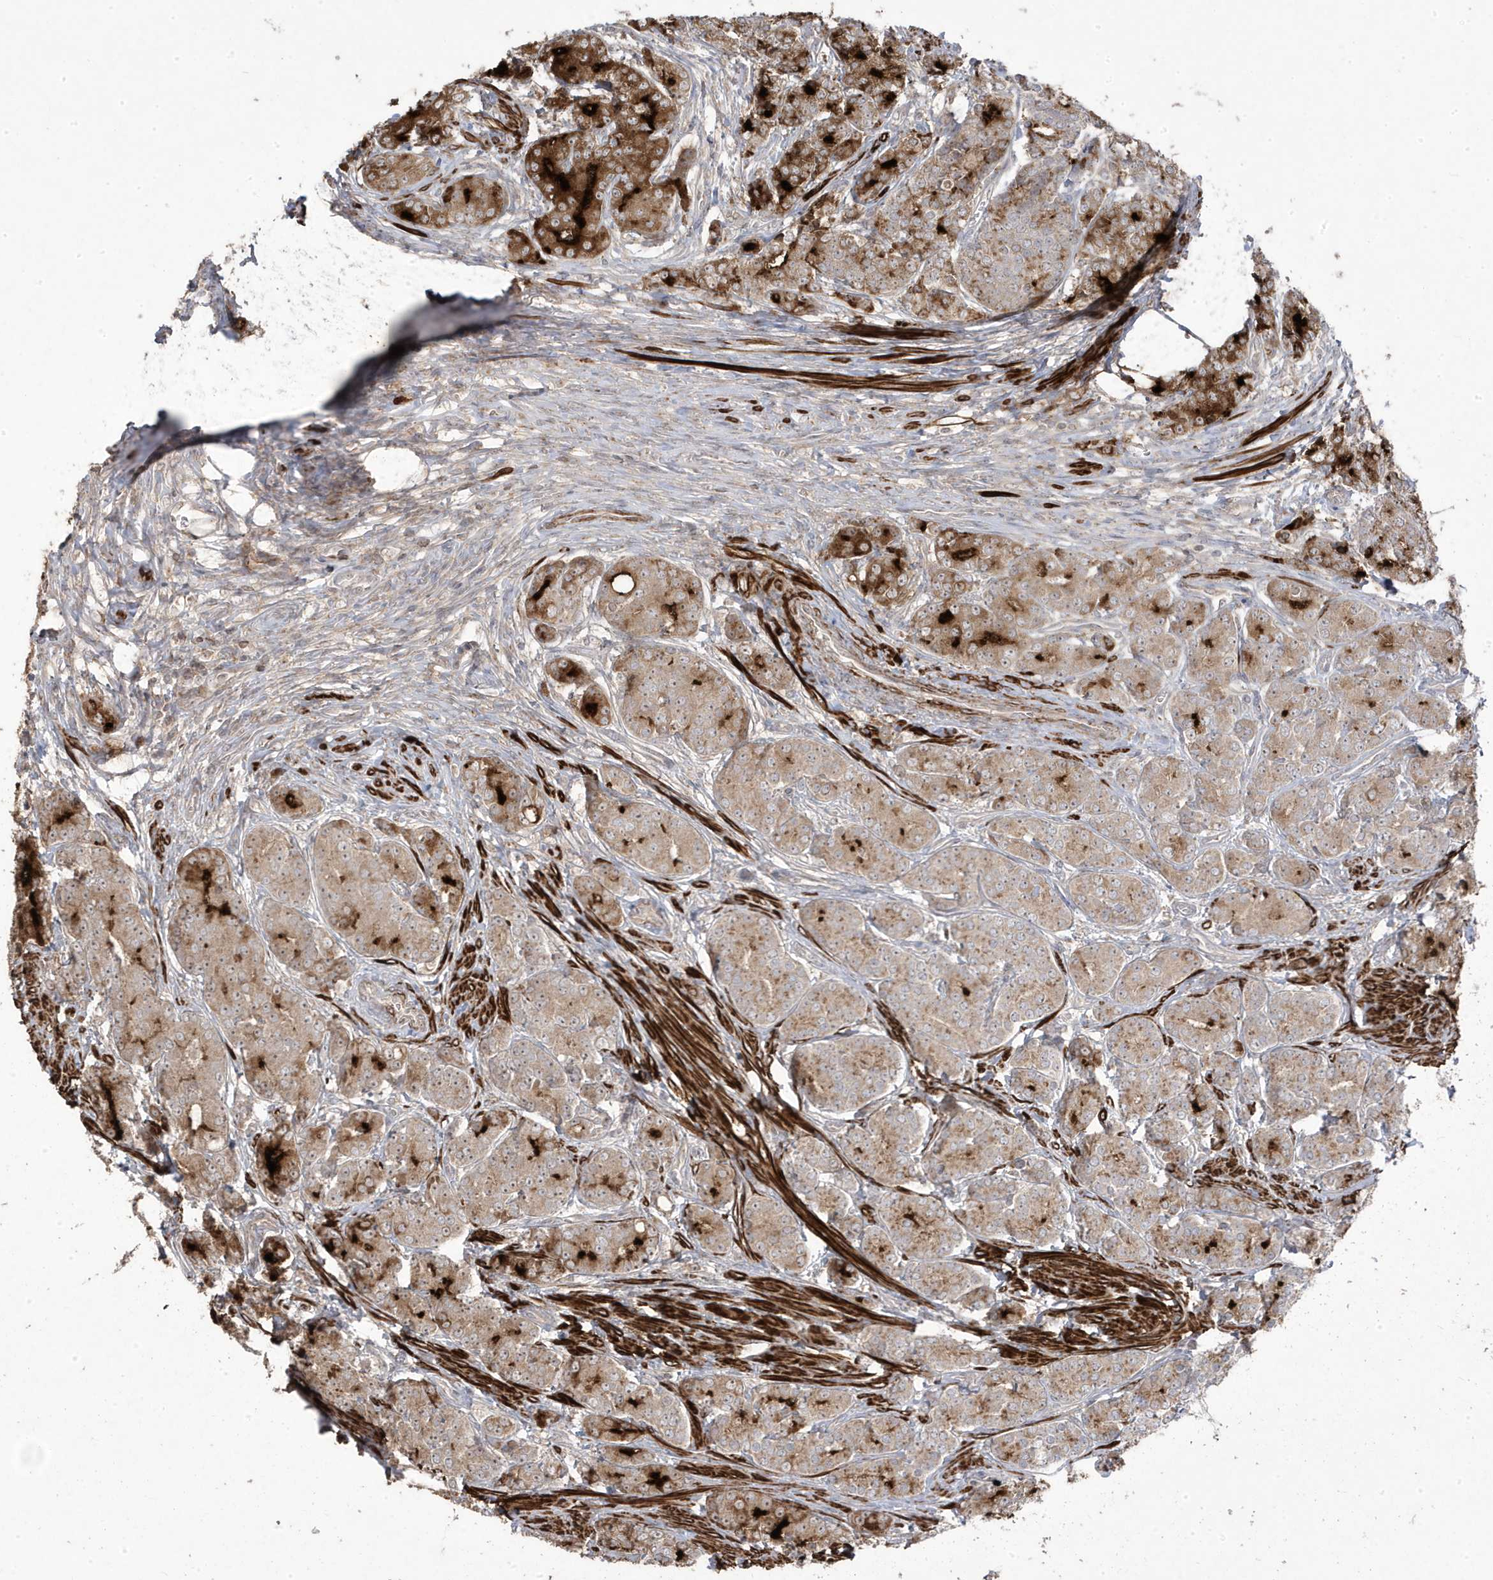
{"staining": {"intensity": "strong", "quantity": ">75%", "location": "cytoplasmic/membranous"}, "tissue": "prostate cancer", "cell_type": "Tumor cells", "image_type": "cancer", "snomed": [{"axis": "morphology", "description": "Adenocarcinoma, High grade"}, {"axis": "topography", "description": "Prostate"}], "caption": "This micrograph displays immunohistochemistry (IHC) staining of prostate high-grade adenocarcinoma, with high strong cytoplasmic/membranous expression in about >75% of tumor cells.", "gene": "CETN3", "patient": {"sex": "male", "age": 62}}